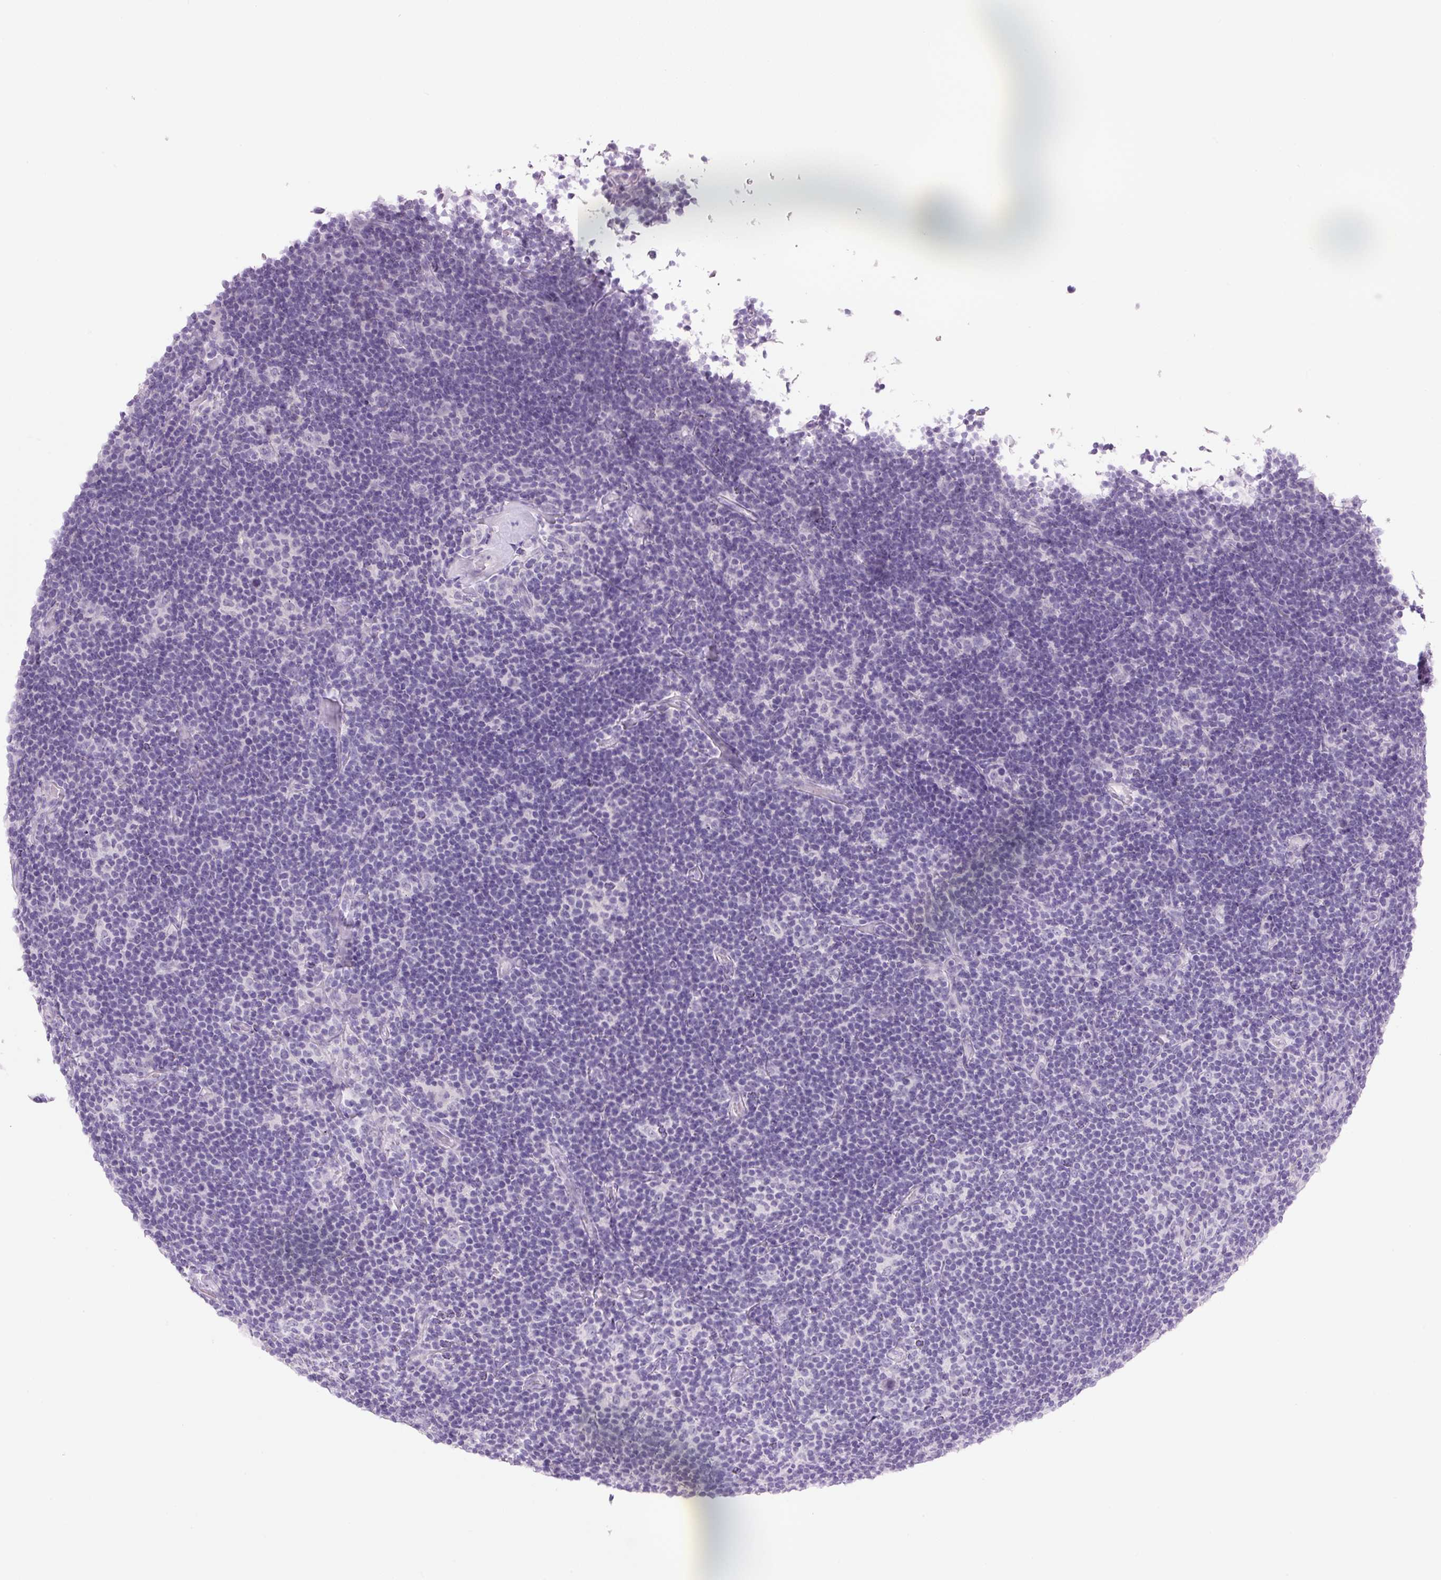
{"staining": {"intensity": "negative", "quantity": "none", "location": "none"}, "tissue": "lymphoma", "cell_type": "Tumor cells", "image_type": "cancer", "snomed": [{"axis": "morphology", "description": "Hodgkin's disease, NOS"}, {"axis": "topography", "description": "Lymph node"}], "caption": "High magnification brightfield microscopy of Hodgkin's disease stained with DAB (brown) and counterstained with hematoxylin (blue): tumor cells show no significant positivity.", "gene": "COL9A2", "patient": {"sex": "female", "age": 57}}